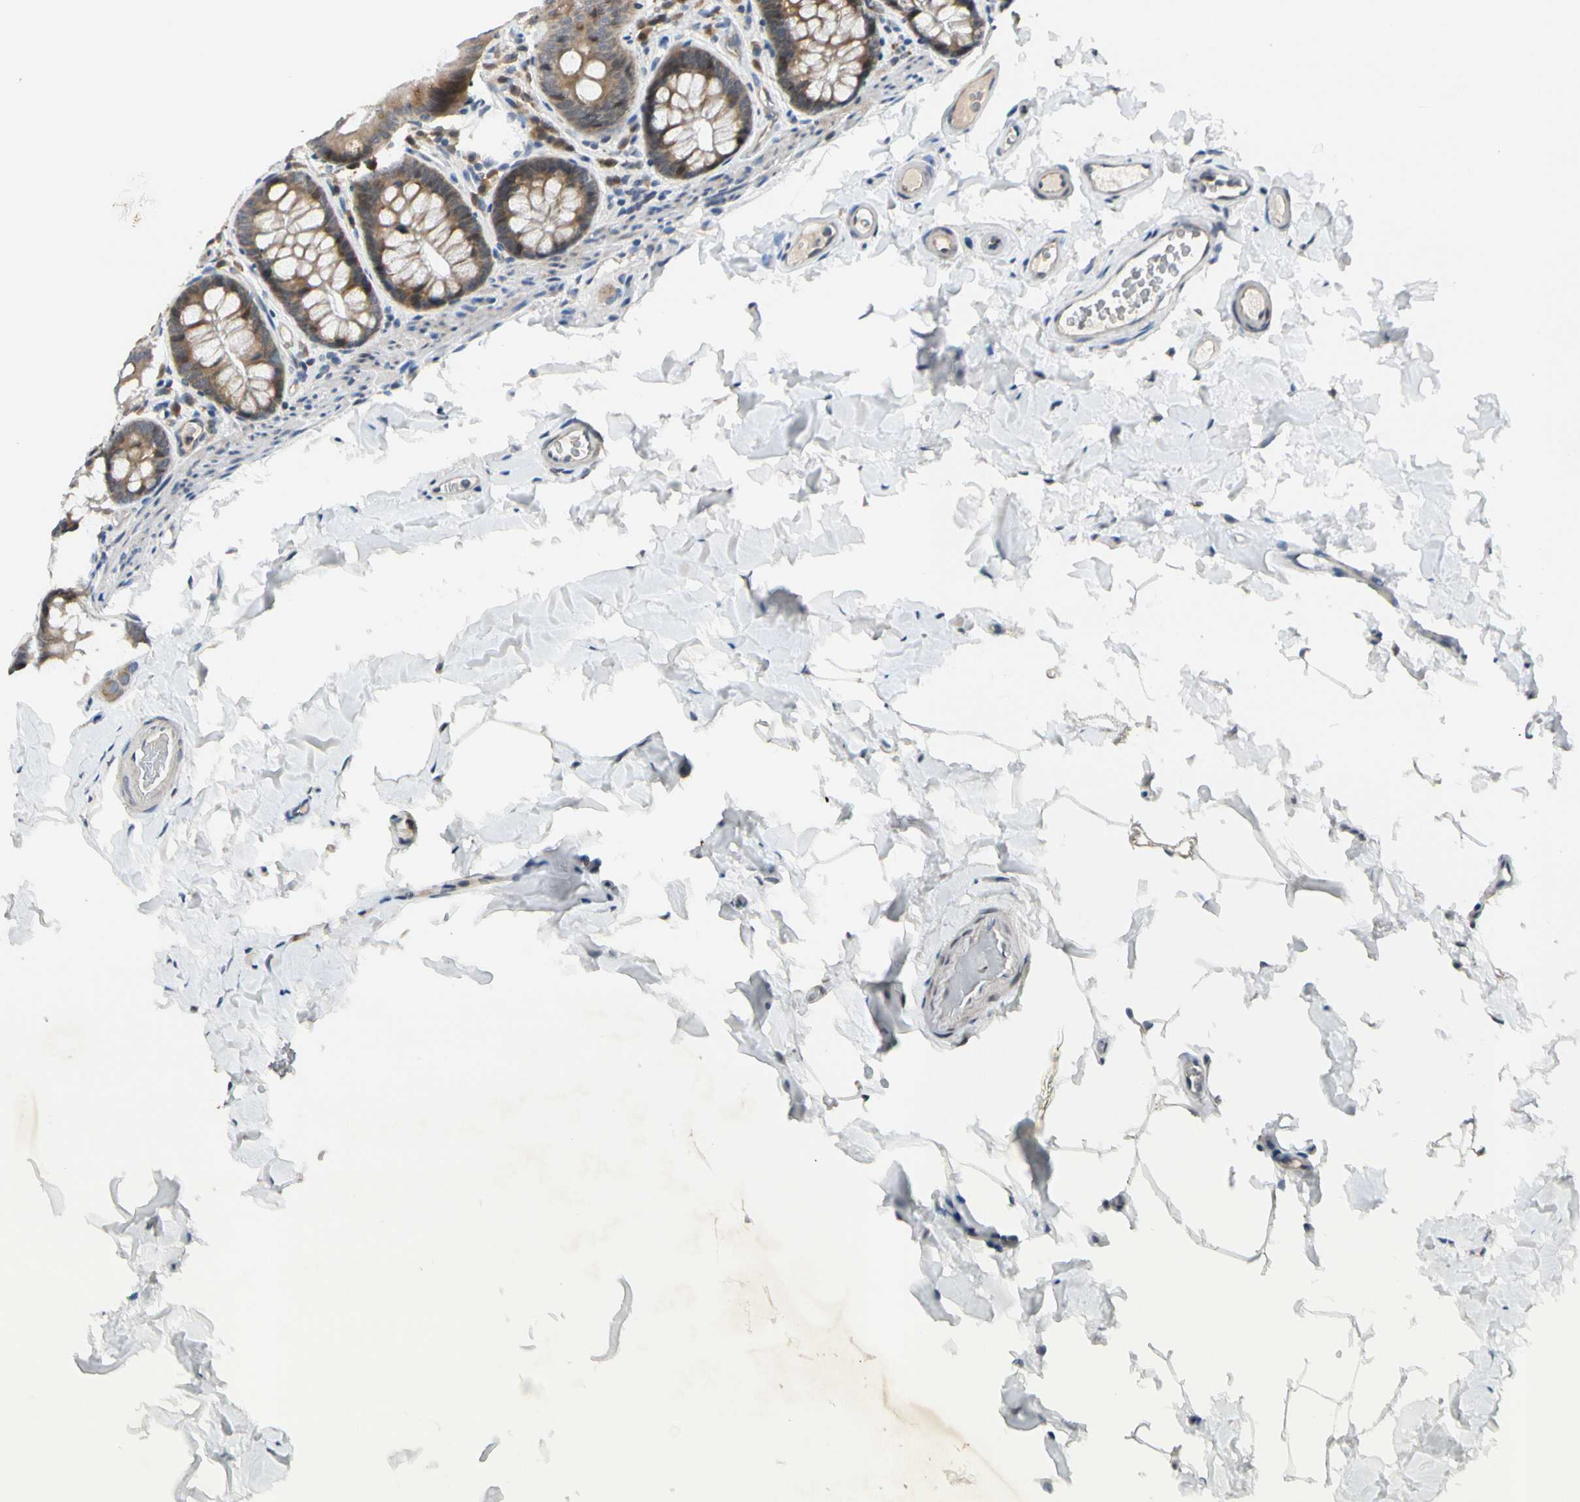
{"staining": {"intensity": "weak", "quantity": ">75%", "location": "cytoplasmic/membranous"}, "tissue": "colon", "cell_type": "Endothelial cells", "image_type": "normal", "snomed": [{"axis": "morphology", "description": "Normal tissue, NOS"}, {"axis": "topography", "description": "Colon"}], "caption": "High-power microscopy captured an IHC micrograph of normal colon, revealing weak cytoplasmic/membranous expression in about >75% of endothelial cells.", "gene": "RPS6KB2", "patient": {"sex": "female", "age": 61}}